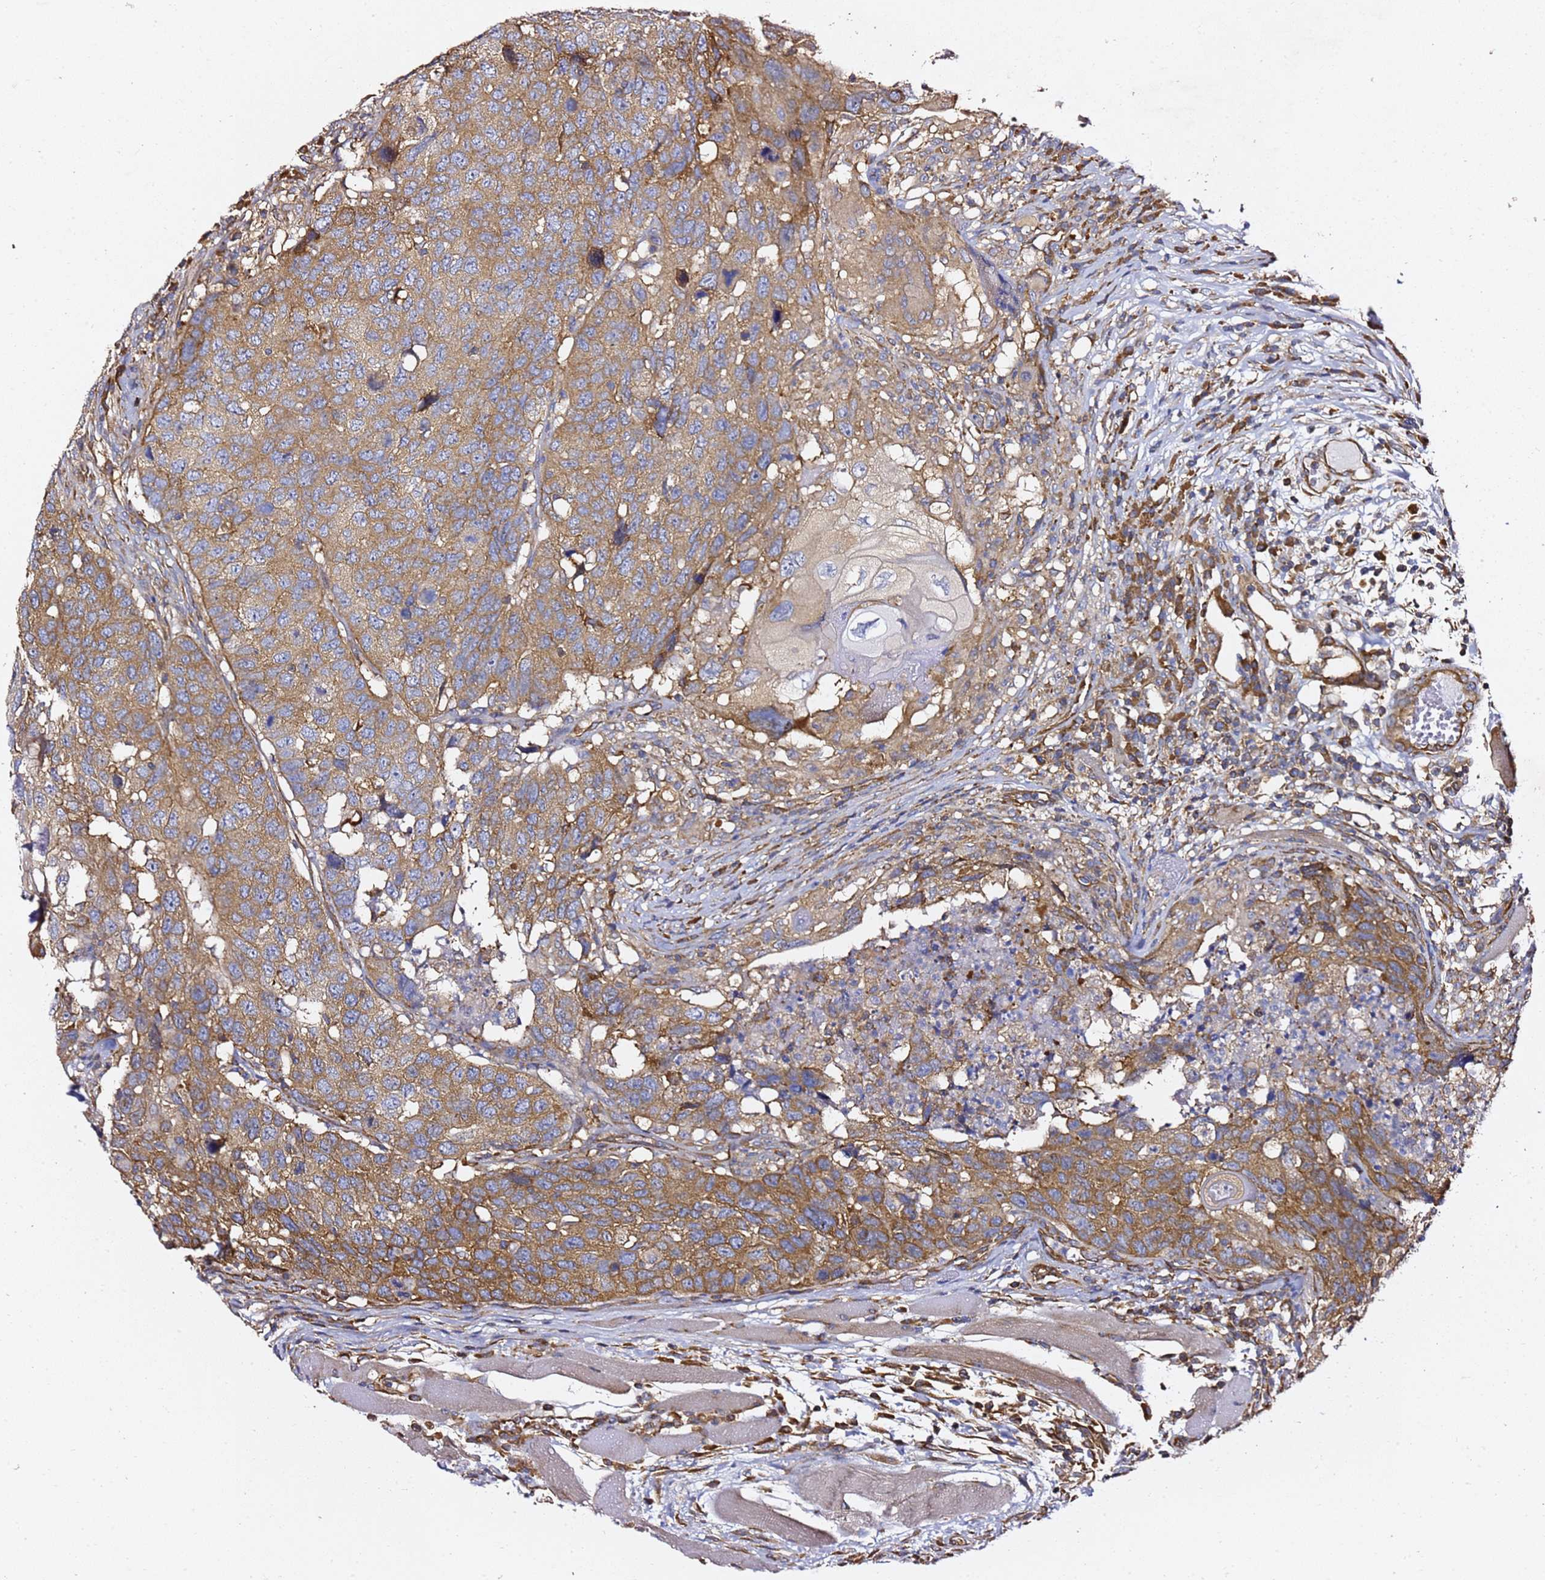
{"staining": {"intensity": "moderate", "quantity": ">75%", "location": "cytoplasmic/membranous"}, "tissue": "head and neck cancer", "cell_type": "Tumor cells", "image_type": "cancer", "snomed": [{"axis": "morphology", "description": "Squamous cell carcinoma, NOS"}, {"axis": "topography", "description": "Head-Neck"}], "caption": "There is medium levels of moderate cytoplasmic/membranous staining in tumor cells of head and neck squamous cell carcinoma, as demonstrated by immunohistochemical staining (brown color).", "gene": "TPST1", "patient": {"sex": "male", "age": 66}}